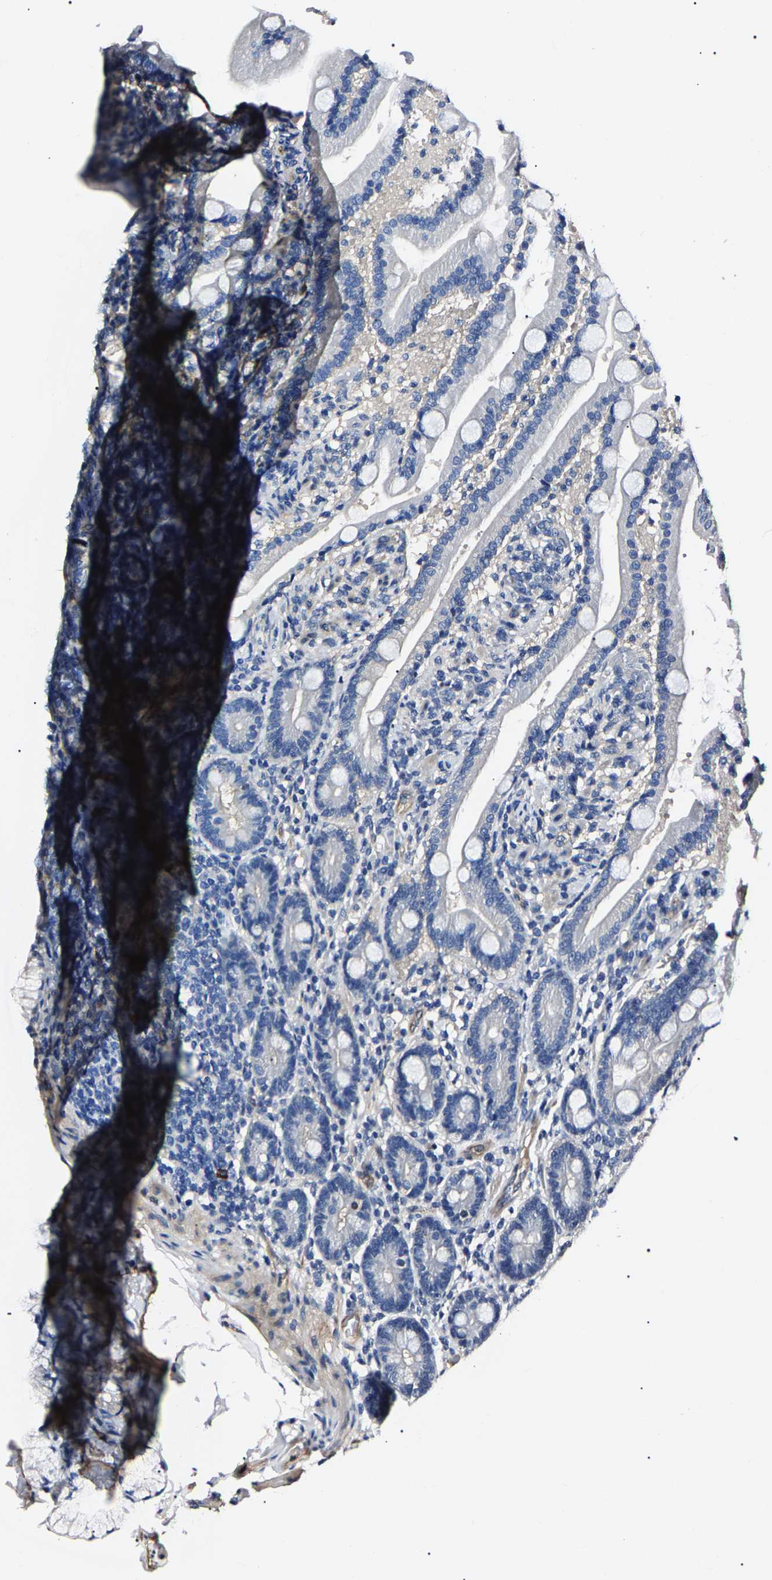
{"staining": {"intensity": "negative", "quantity": "none", "location": "none"}, "tissue": "duodenum", "cell_type": "Glandular cells", "image_type": "normal", "snomed": [{"axis": "morphology", "description": "Normal tissue, NOS"}, {"axis": "topography", "description": "Duodenum"}], "caption": "Protein analysis of benign duodenum shows no significant positivity in glandular cells. (Brightfield microscopy of DAB IHC at high magnification).", "gene": "KLHL42", "patient": {"sex": "male", "age": 54}}